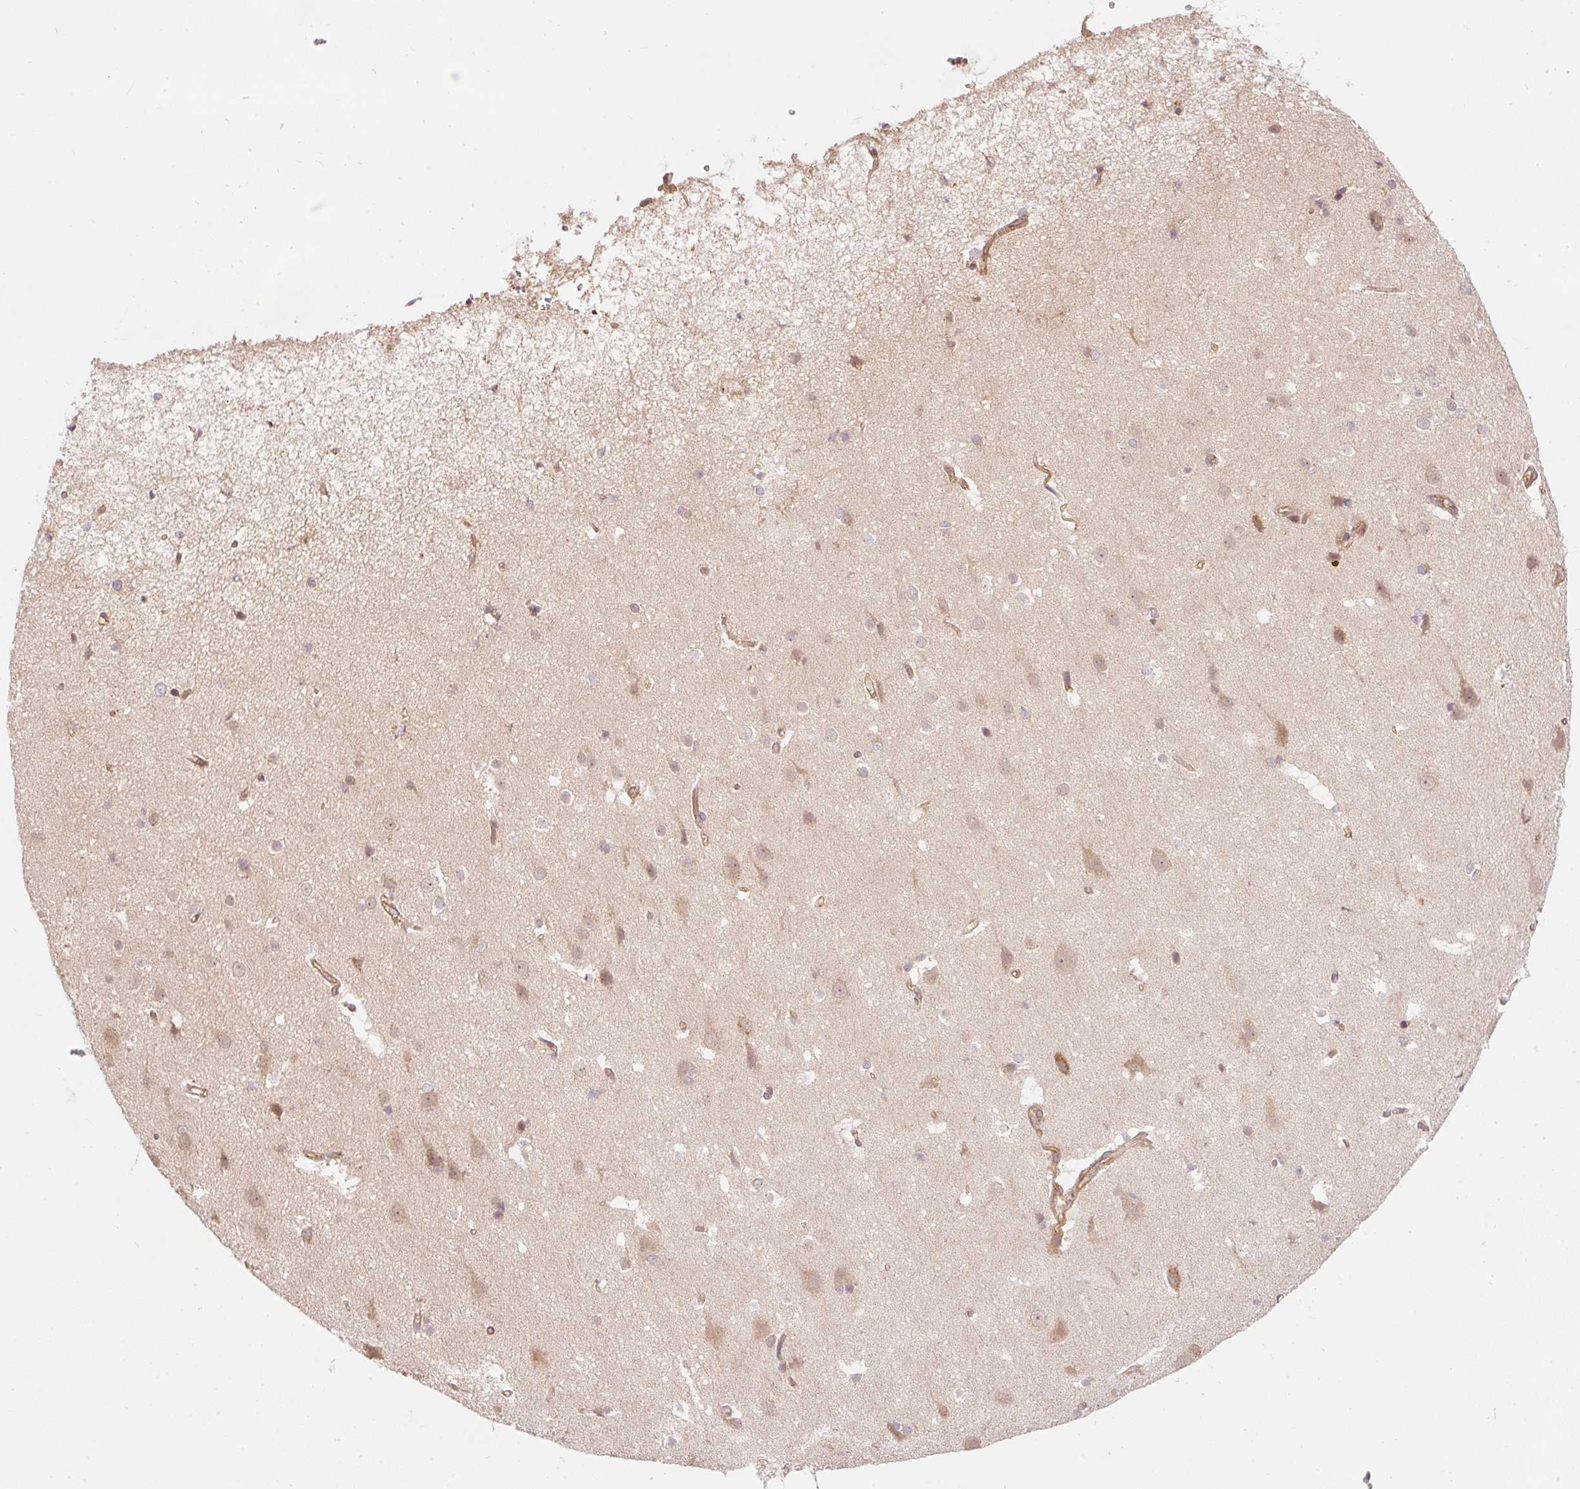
{"staining": {"intensity": "moderate", "quantity": ">75%", "location": "cytoplasmic/membranous"}, "tissue": "cerebral cortex", "cell_type": "Endothelial cells", "image_type": "normal", "snomed": [{"axis": "morphology", "description": "Normal tissue, NOS"}, {"axis": "topography", "description": "Cerebral cortex"}], "caption": "Cerebral cortex stained with IHC demonstrates moderate cytoplasmic/membranous positivity in approximately >75% of endothelial cells.", "gene": "ADCY4", "patient": {"sex": "male", "age": 37}}